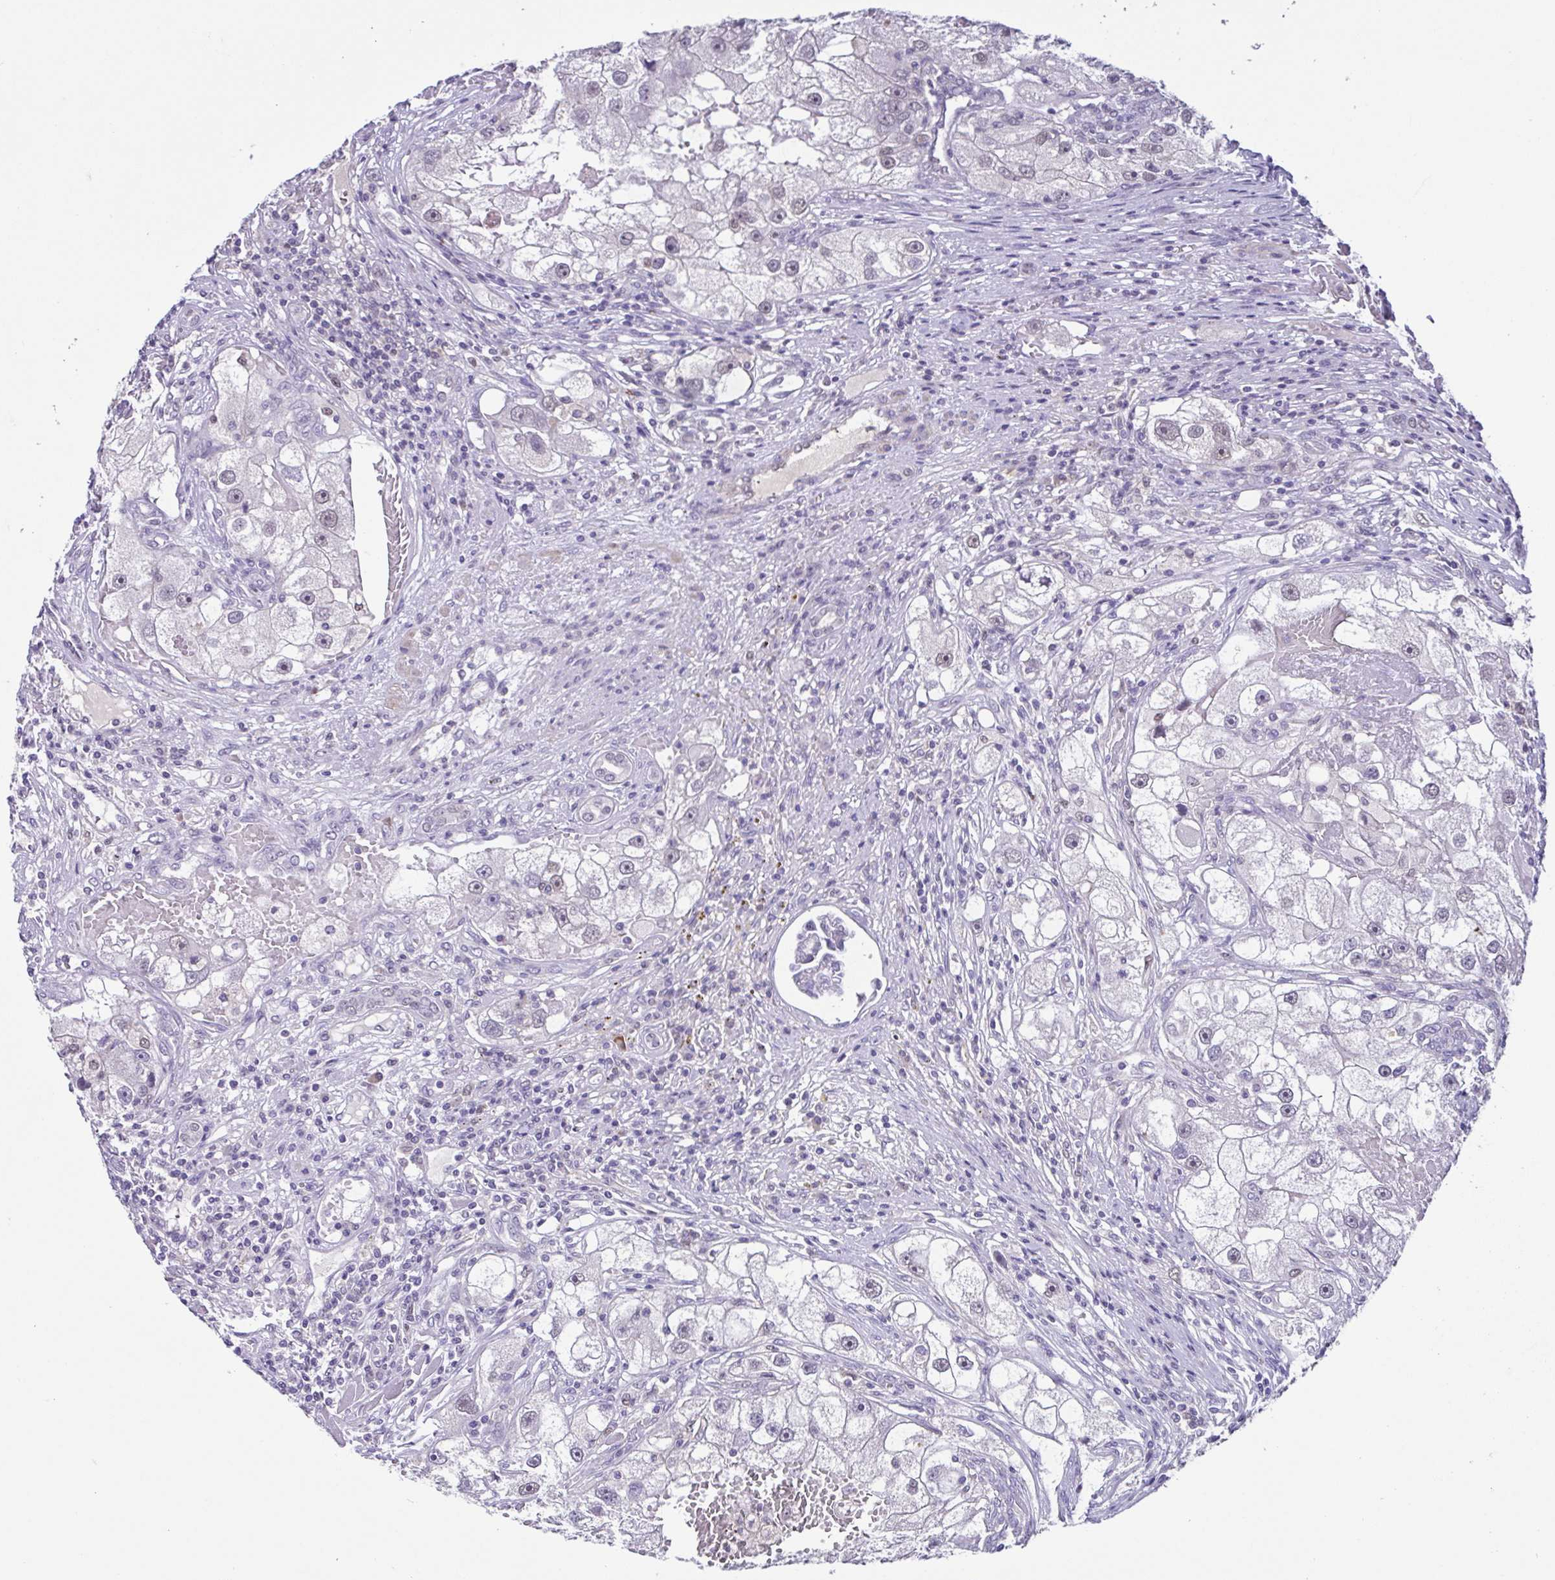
{"staining": {"intensity": "negative", "quantity": "none", "location": "none"}, "tissue": "renal cancer", "cell_type": "Tumor cells", "image_type": "cancer", "snomed": [{"axis": "morphology", "description": "Adenocarcinoma, NOS"}, {"axis": "topography", "description": "Kidney"}], "caption": "The immunohistochemistry histopathology image has no significant positivity in tumor cells of renal cancer tissue. (DAB immunohistochemistry (IHC), high magnification).", "gene": "ACTRT3", "patient": {"sex": "male", "age": 63}}